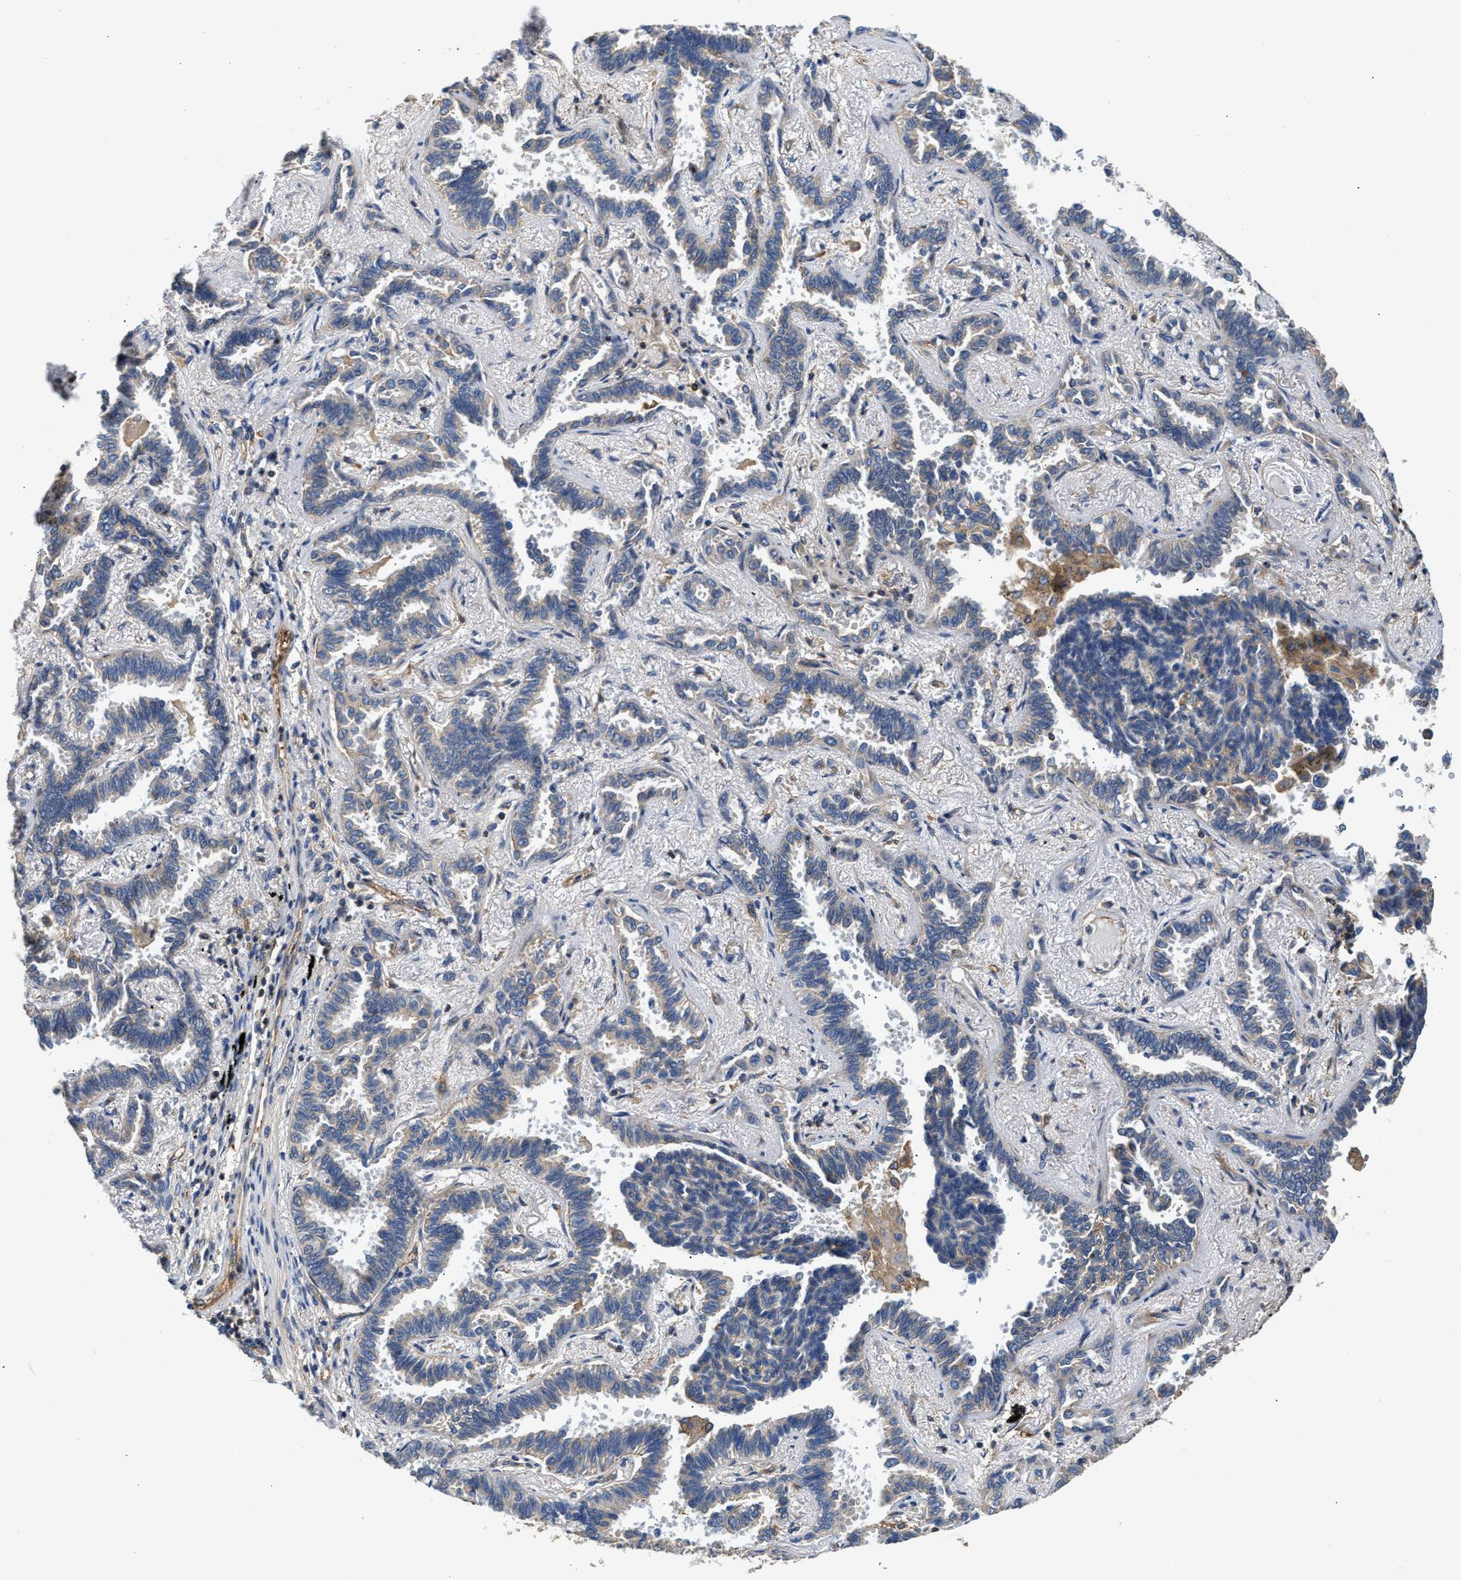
{"staining": {"intensity": "weak", "quantity": ">75%", "location": "cytoplasmic/membranous"}, "tissue": "lung cancer", "cell_type": "Tumor cells", "image_type": "cancer", "snomed": [{"axis": "morphology", "description": "Adenocarcinoma, NOS"}, {"axis": "topography", "description": "Lung"}], "caption": "Lung cancer stained with immunohistochemistry (IHC) exhibits weak cytoplasmic/membranous staining in approximately >75% of tumor cells.", "gene": "SAMD9L", "patient": {"sex": "male", "age": 59}}